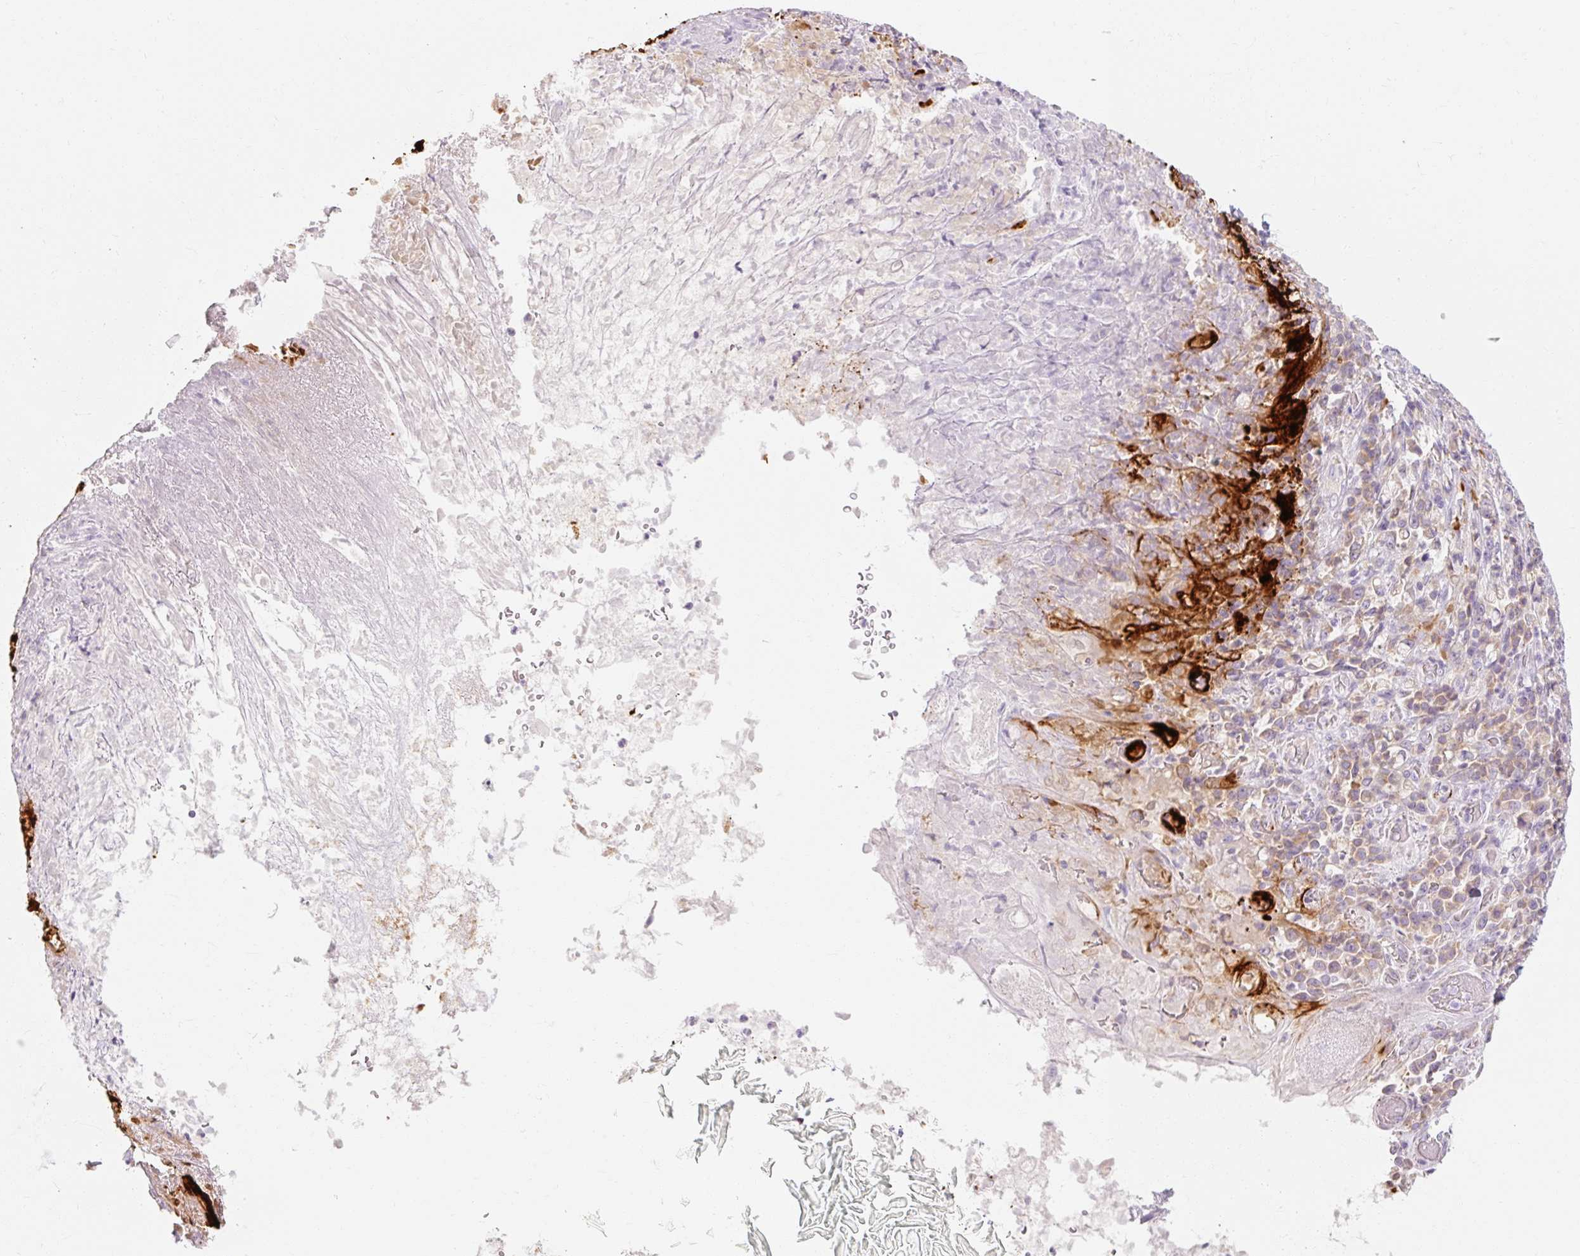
{"staining": {"intensity": "weak", "quantity": ">75%", "location": "cytoplasmic/membranous"}, "tissue": "stomach cancer", "cell_type": "Tumor cells", "image_type": "cancer", "snomed": [{"axis": "morphology", "description": "Normal tissue, NOS"}, {"axis": "morphology", "description": "Adenocarcinoma, NOS"}, {"axis": "topography", "description": "Stomach"}], "caption": "Human stomach cancer stained with a protein marker displays weak staining in tumor cells.", "gene": "MYO1D", "patient": {"sex": "female", "age": 79}}